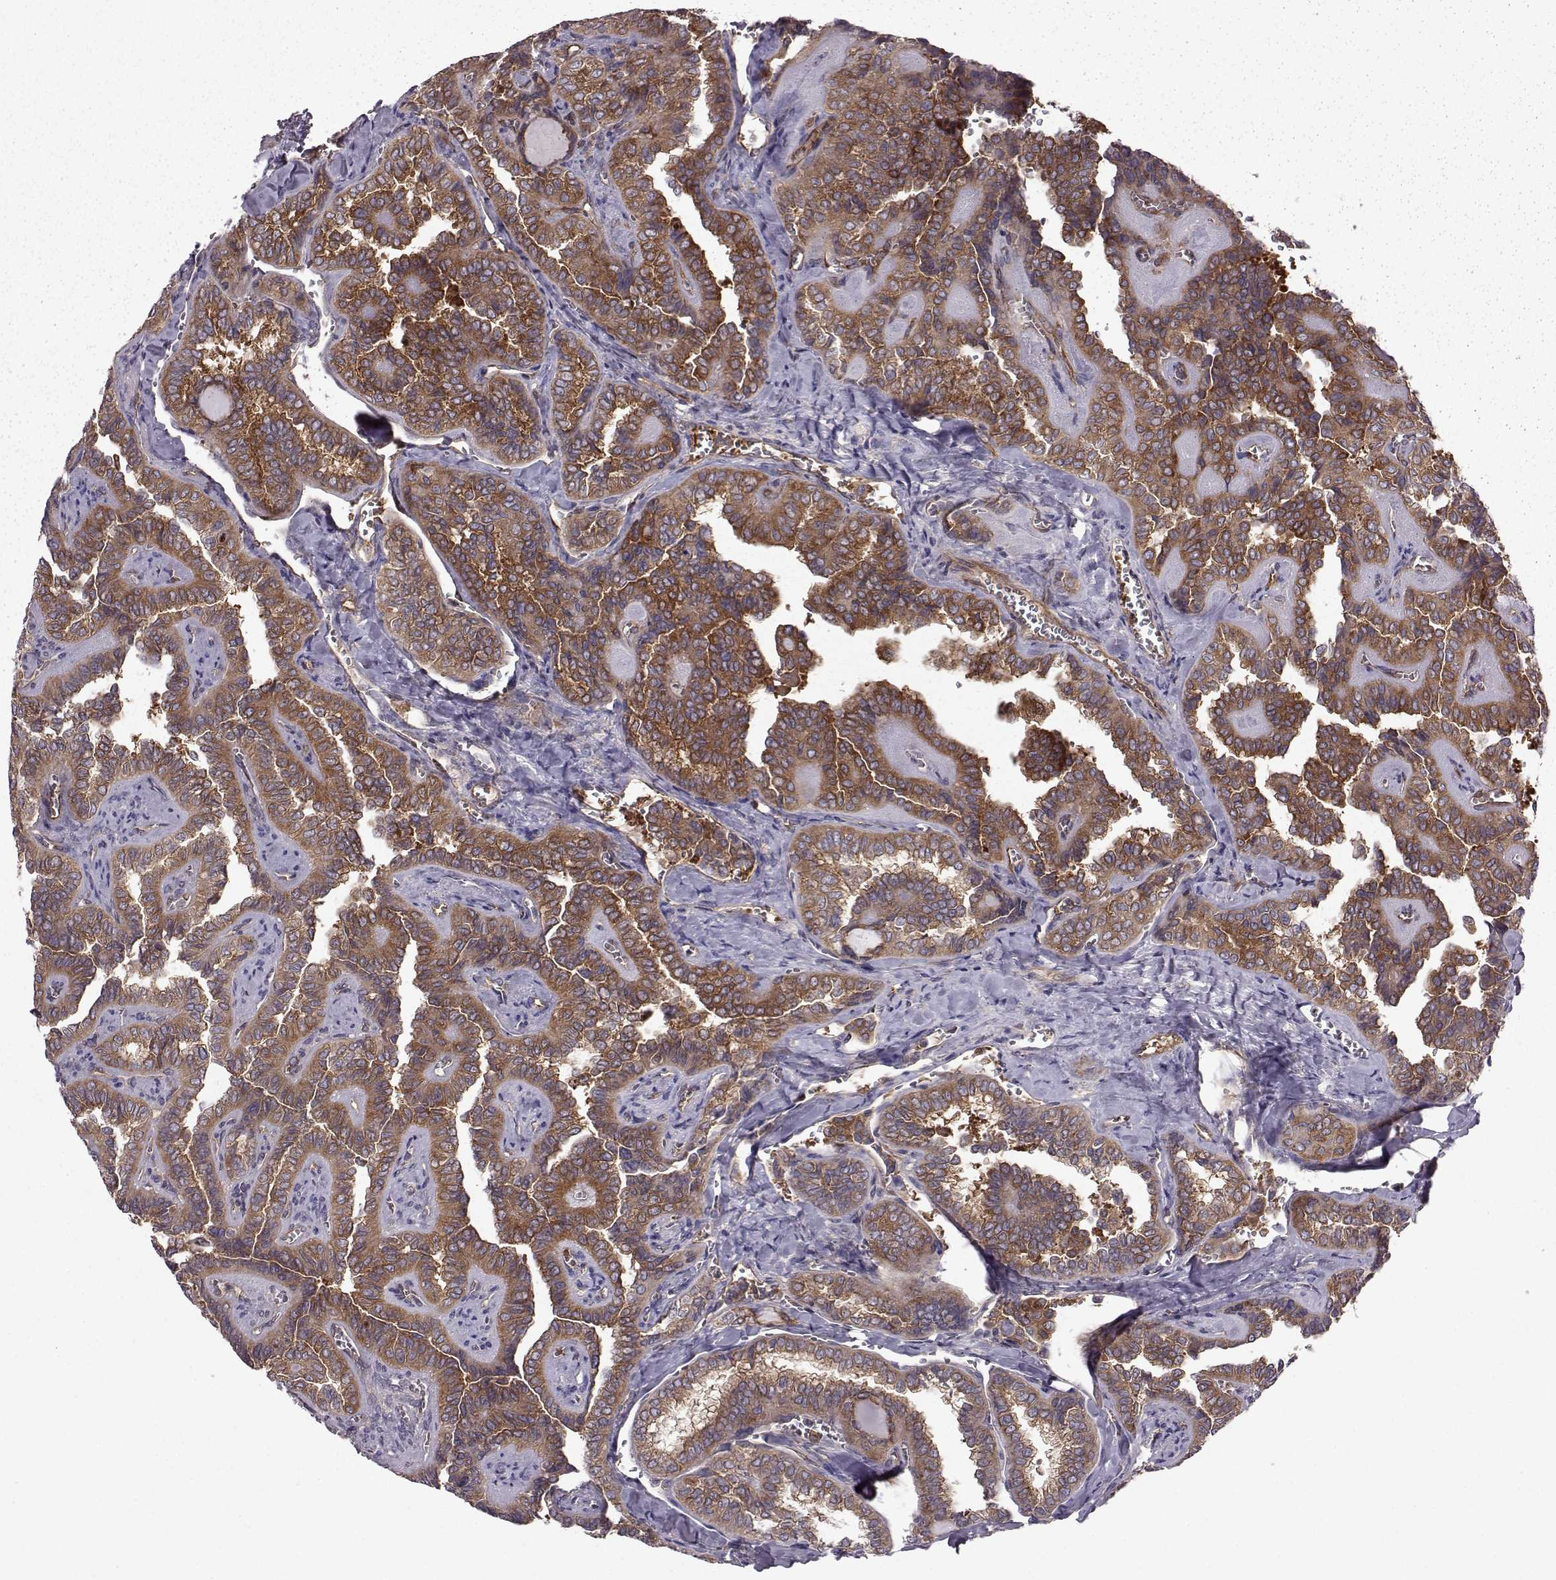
{"staining": {"intensity": "moderate", "quantity": ">75%", "location": "cytoplasmic/membranous"}, "tissue": "thyroid cancer", "cell_type": "Tumor cells", "image_type": "cancer", "snomed": [{"axis": "morphology", "description": "Papillary adenocarcinoma, NOS"}, {"axis": "topography", "description": "Thyroid gland"}], "caption": "The immunohistochemical stain labels moderate cytoplasmic/membranous positivity in tumor cells of thyroid papillary adenocarcinoma tissue.", "gene": "RABGAP1", "patient": {"sex": "female", "age": 41}}